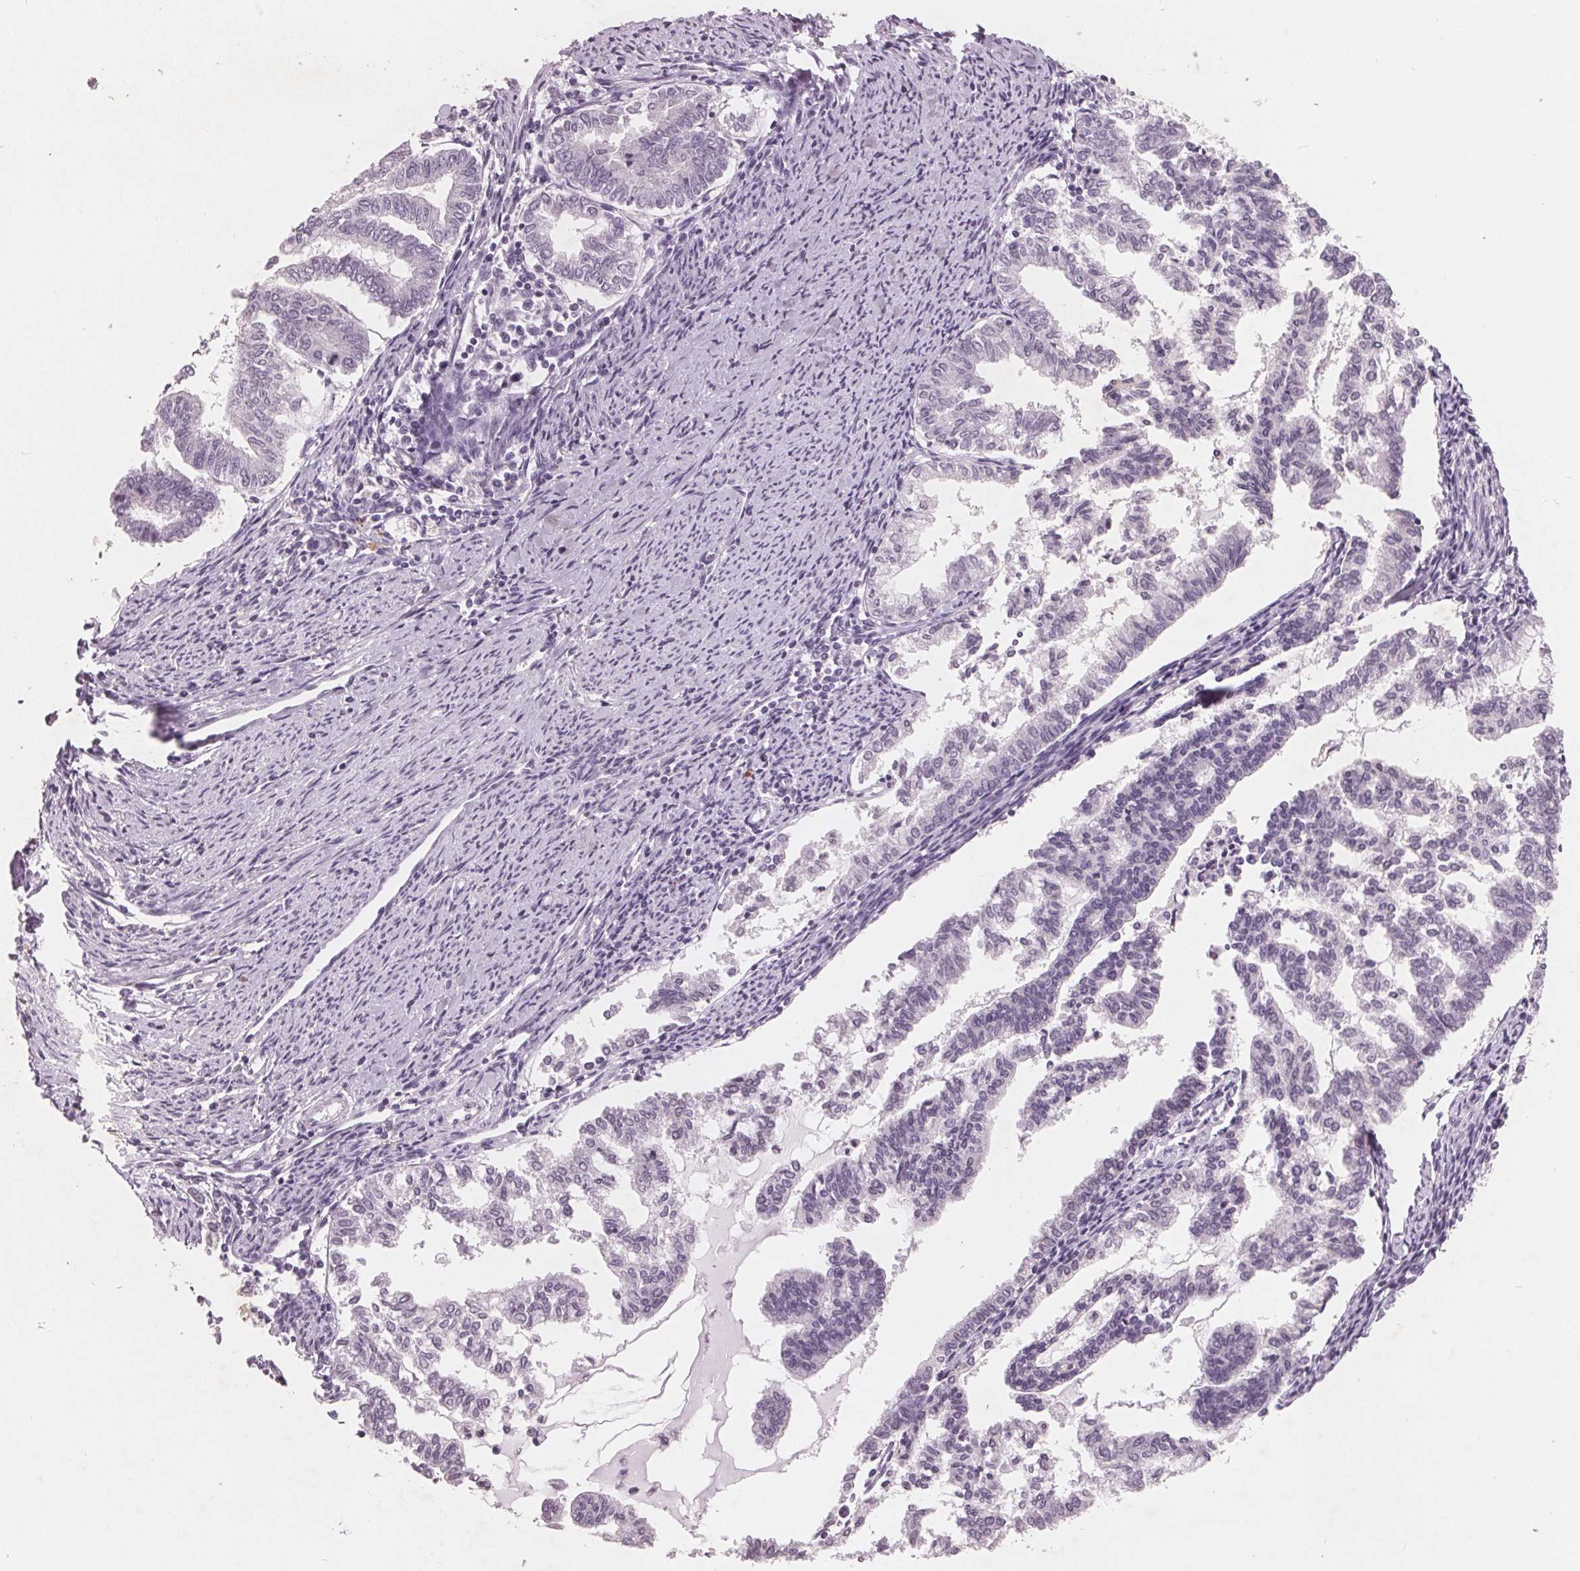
{"staining": {"intensity": "negative", "quantity": "none", "location": "none"}, "tissue": "endometrial cancer", "cell_type": "Tumor cells", "image_type": "cancer", "snomed": [{"axis": "morphology", "description": "Adenocarcinoma, NOS"}, {"axis": "topography", "description": "Endometrium"}], "caption": "Immunohistochemistry micrograph of endometrial cancer (adenocarcinoma) stained for a protein (brown), which reveals no positivity in tumor cells.", "gene": "PTPN14", "patient": {"sex": "female", "age": 79}}